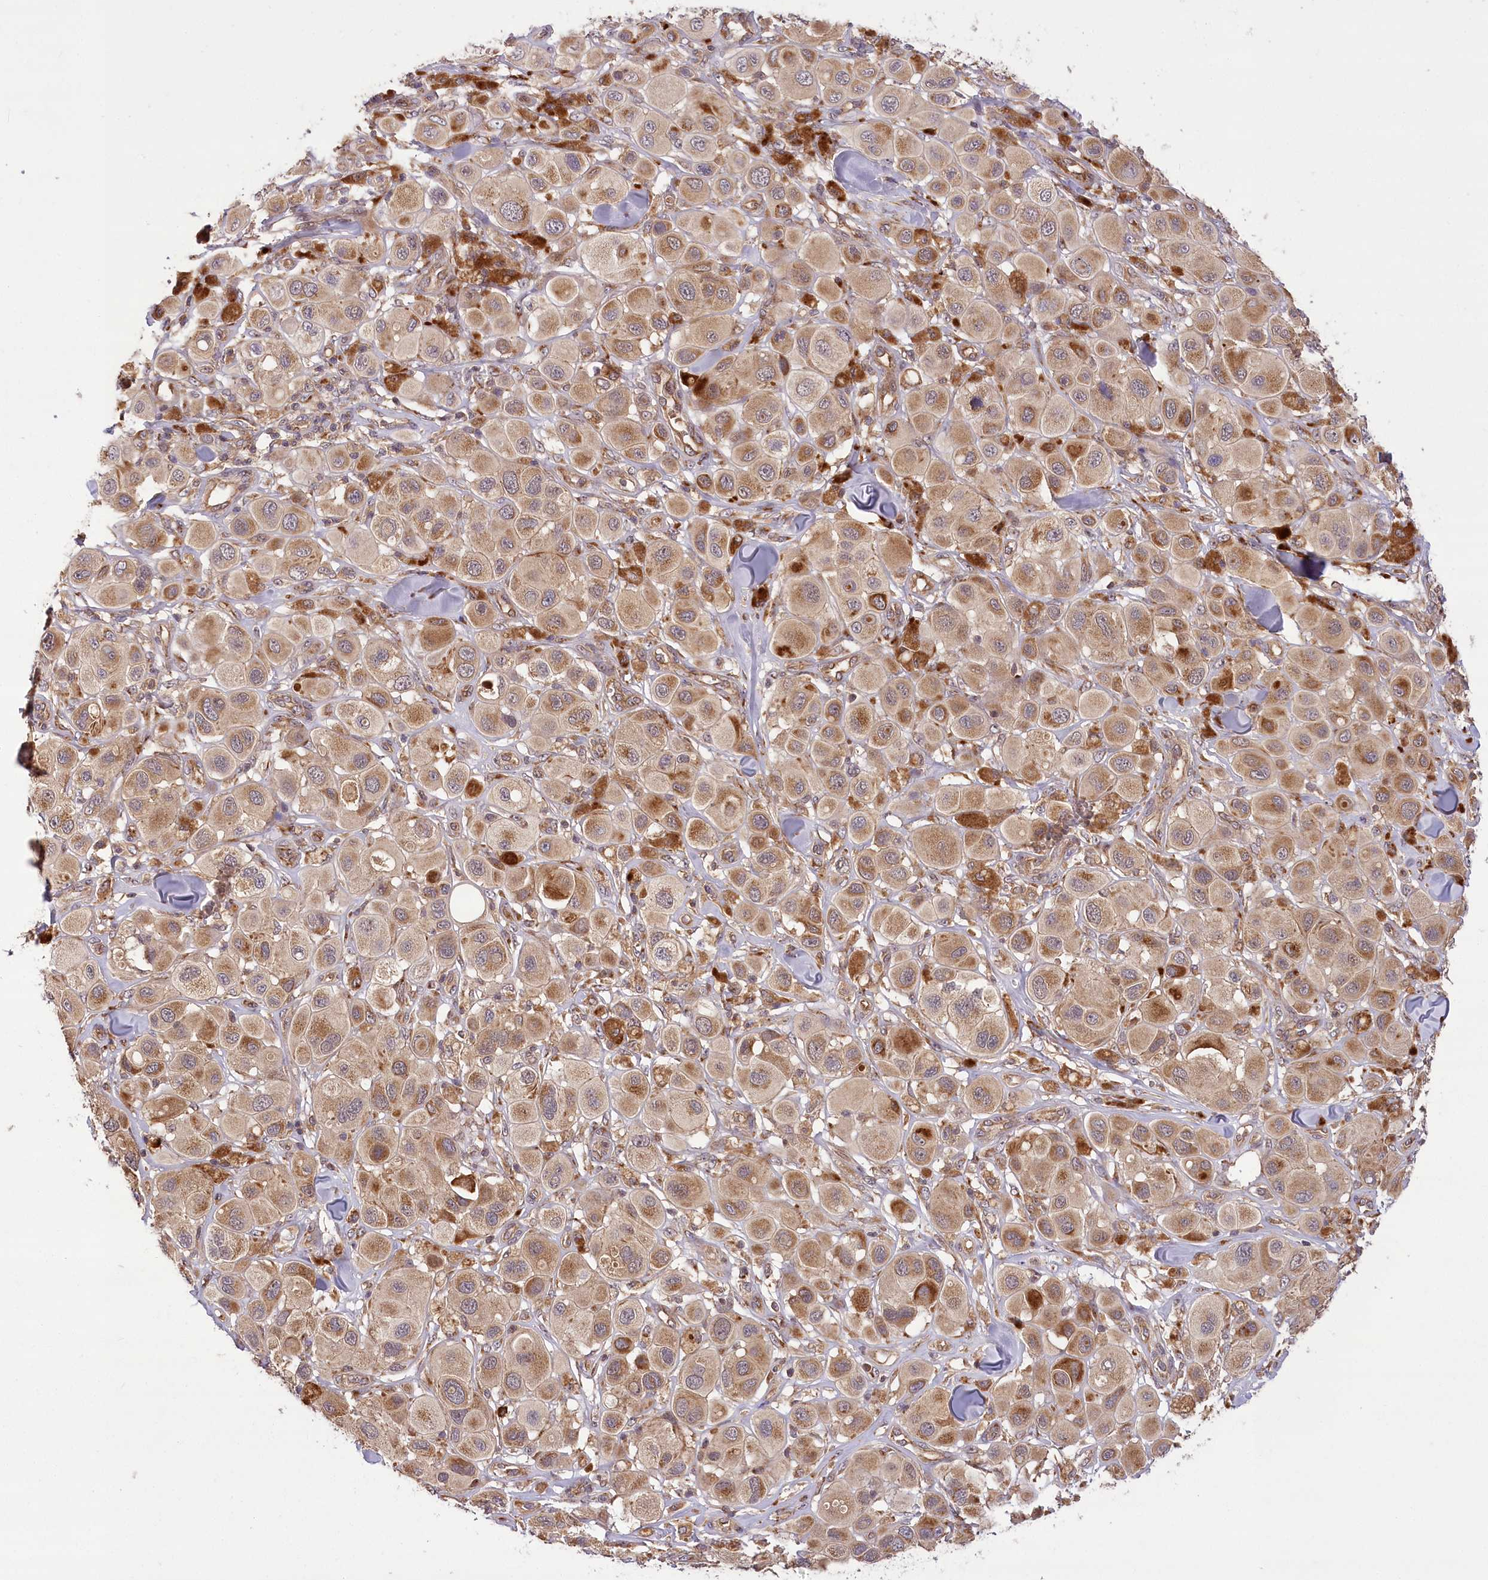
{"staining": {"intensity": "moderate", "quantity": ">75%", "location": "cytoplasmic/membranous"}, "tissue": "melanoma", "cell_type": "Tumor cells", "image_type": "cancer", "snomed": [{"axis": "morphology", "description": "Malignant melanoma, Metastatic site"}, {"axis": "topography", "description": "Skin"}], "caption": "Malignant melanoma (metastatic site) stained with a protein marker demonstrates moderate staining in tumor cells.", "gene": "CARD19", "patient": {"sex": "male", "age": 41}}